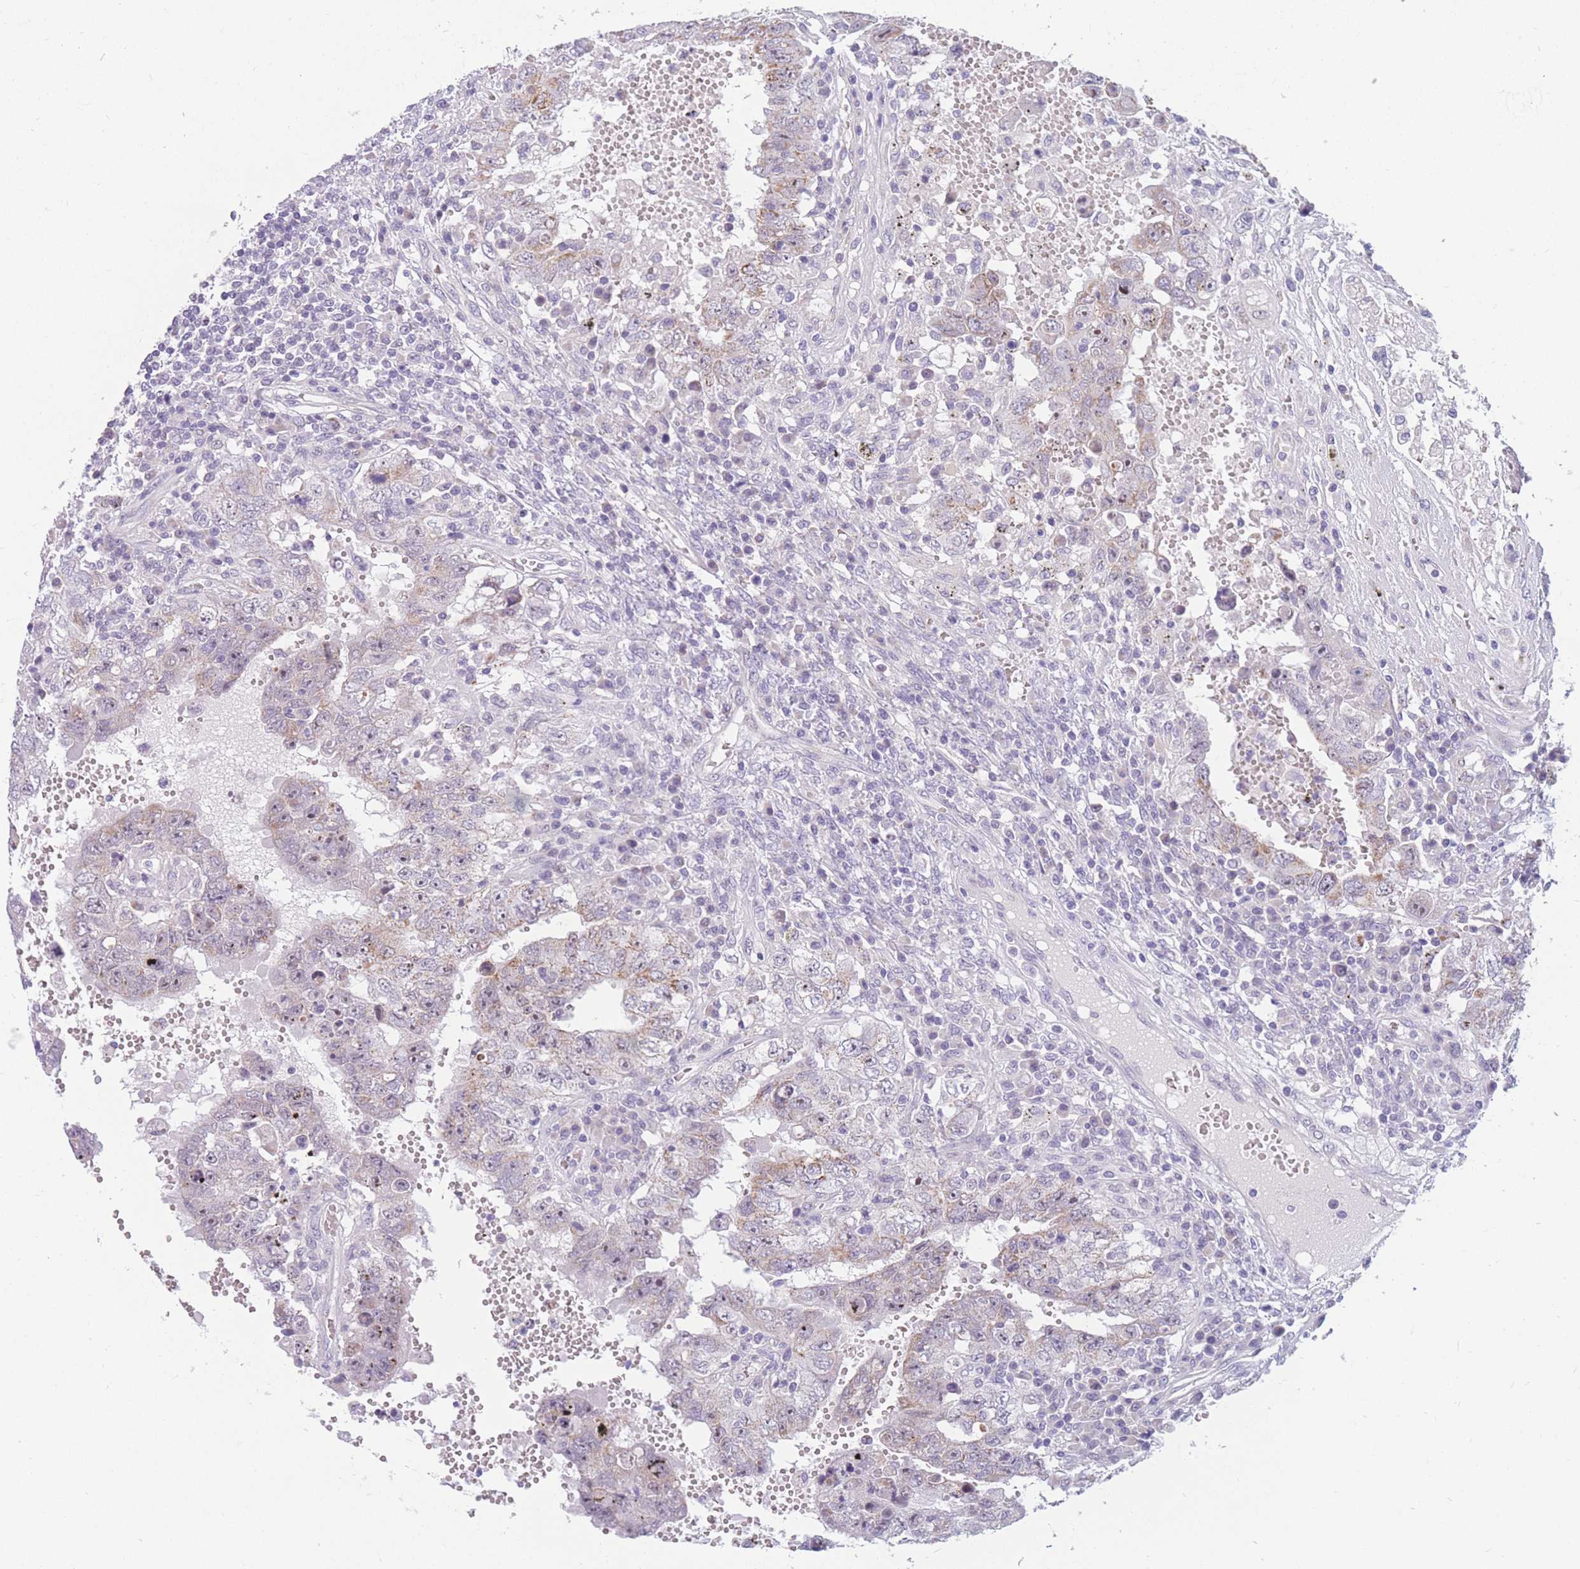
{"staining": {"intensity": "negative", "quantity": "none", "location": "none"}, "tissue": "testis cancer", "cell_type": "Tumor cells", "image_type": "cancer", "snomed": [{"axis": "morphology", "description": "Carcinoma, Embryonal, NOS"}, {"axis": "topography", "description": "Testis"}], "caption": "Testis cancer (embryonal carcinoma) was stained to show a protein in brown. There is no significant staining in tumor cells.", "gene": "DDX49", "patient": {"sex": "male", "age": 26}}